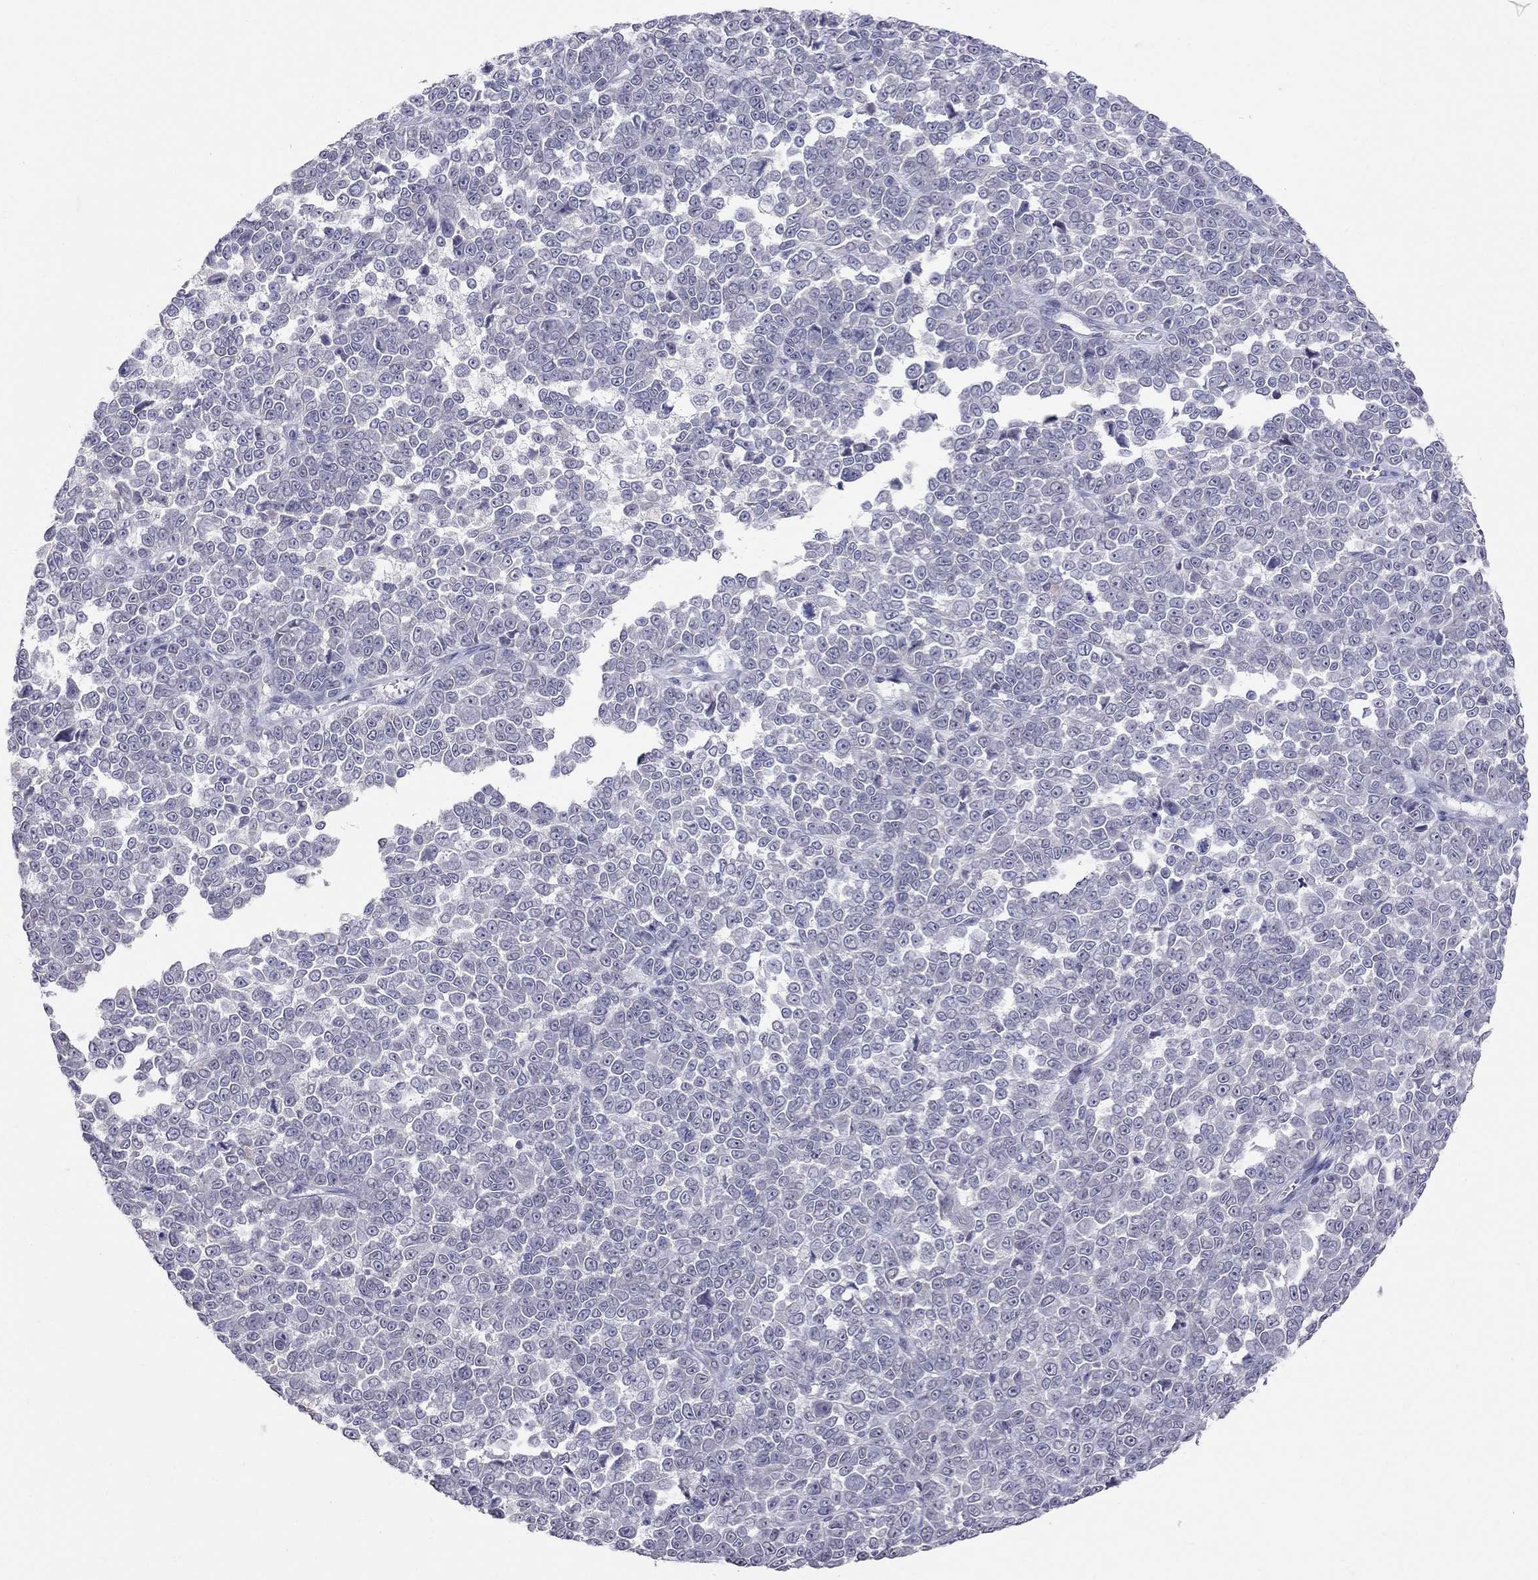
{"staining": {"intensity": "negative", "quantity": "none", "location": "none"}, "tissue": "melanoma", "cell_type": "Tumor cells", "image_type": "cancer", "snomed": [{"axis": "morphology", "description": "Malignant melanoma, NOS"}, {"axis": "topography", "description": "Skin"}], "caption": "Tumor cells are negative for protein expression in human melanoma.", "gene": "MYO3B", "patient": {"sex": "female", "age": 95}}